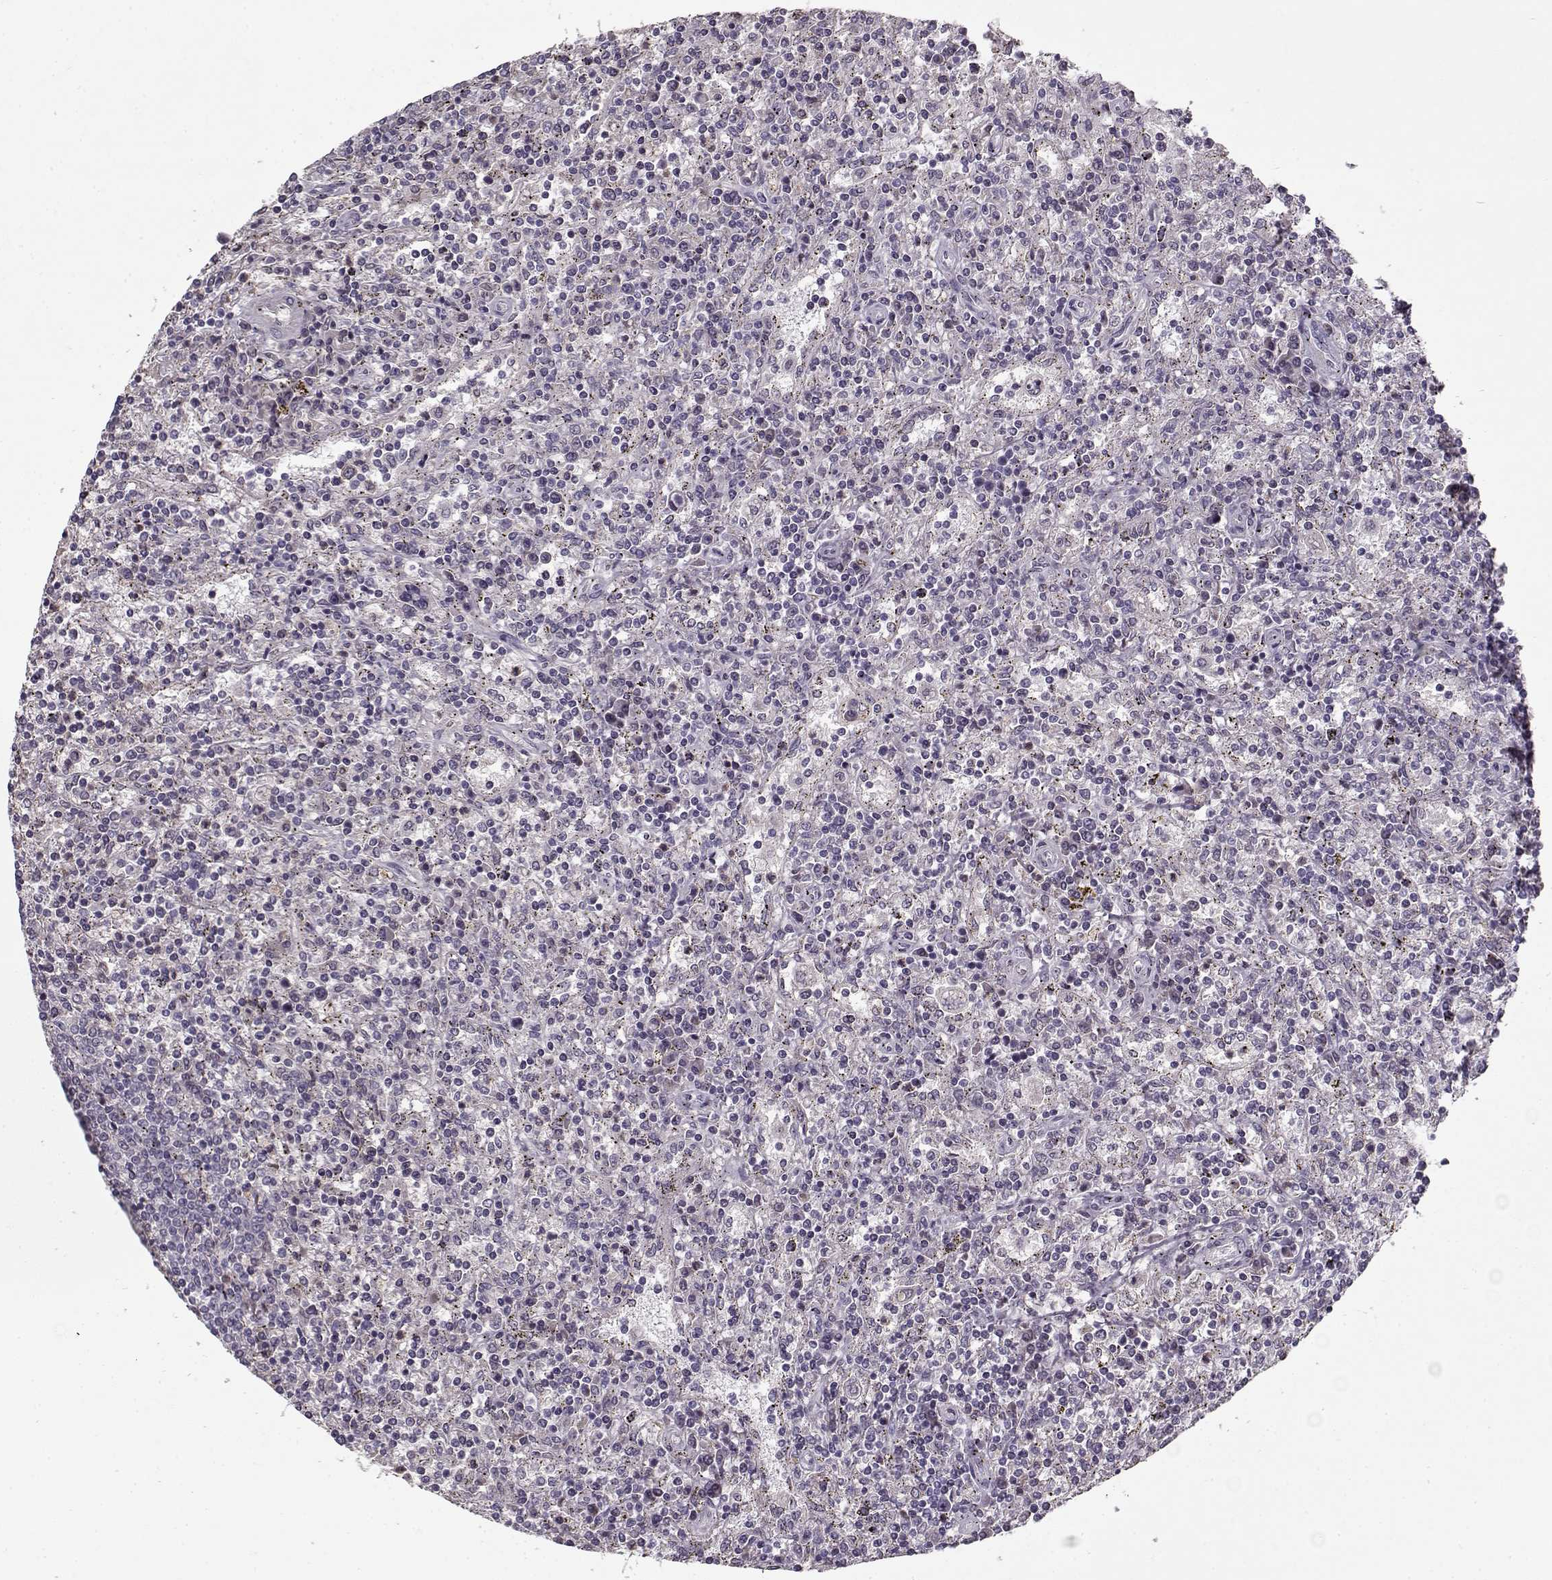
{"staining": {"intensity": "negative", "quantity": "none", "location": "none"}, "tissue": "lymphoma", "cell_type": "Tumor cells", "image_type": "cancer", "snomed": [{"axis": "morphology", "description": "Malignant lymphoma, non-Hodgkin's type, Low grade"}, {"axis": "topography", "description": "Spleen"}], "caption": "The image reveals no significant staining in tumor cells of low-grade malignant lymphoma, non-Hodgkin's type.", "gene": "LAMA2", "patient": {"sex": "male", "age": 62}}